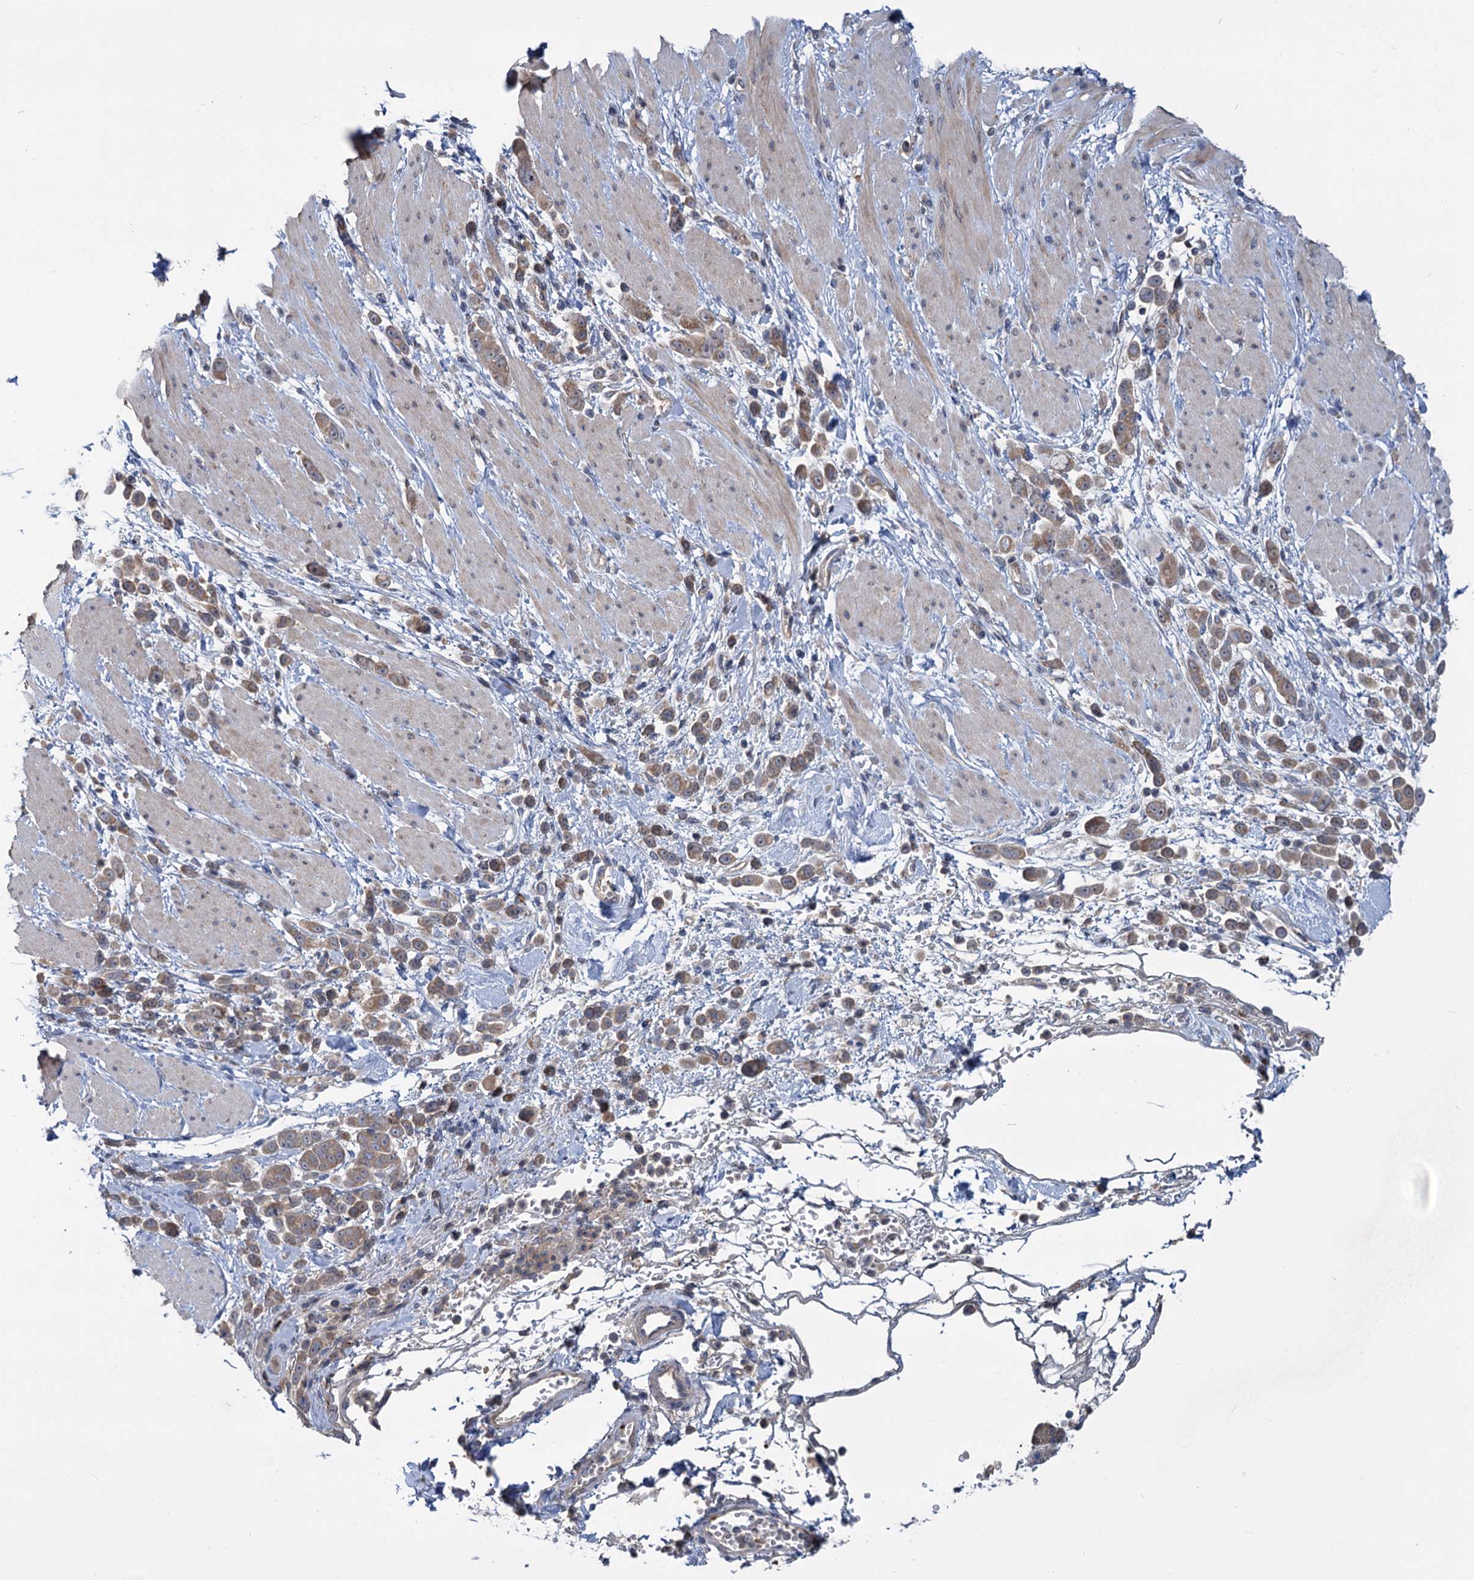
{"staining": {"intensity": "weak", "quantity": ">75%", "location": "cytoplasmic/membranous"}, "tissue": "pancreatic cancer", "cell_type": "Tumor cells", "image_type": "cancer", "snomed": [{"axis": "morphology", "description": "Normal tissue, NOS"}, {"axis": "morphology", "description": "Adenocarcinoma, NOS"}, {"axis": "topography", "description": "Pancreas"}], "caption": "Protein staining of adenocarcinoma (pancreatic) tissue reveals weak cytoplasmic/membranous expression in approximately >75% of tumor cells.", "gene": "DYNC2H1", "patient": {"sex": "female", "age": 64}}